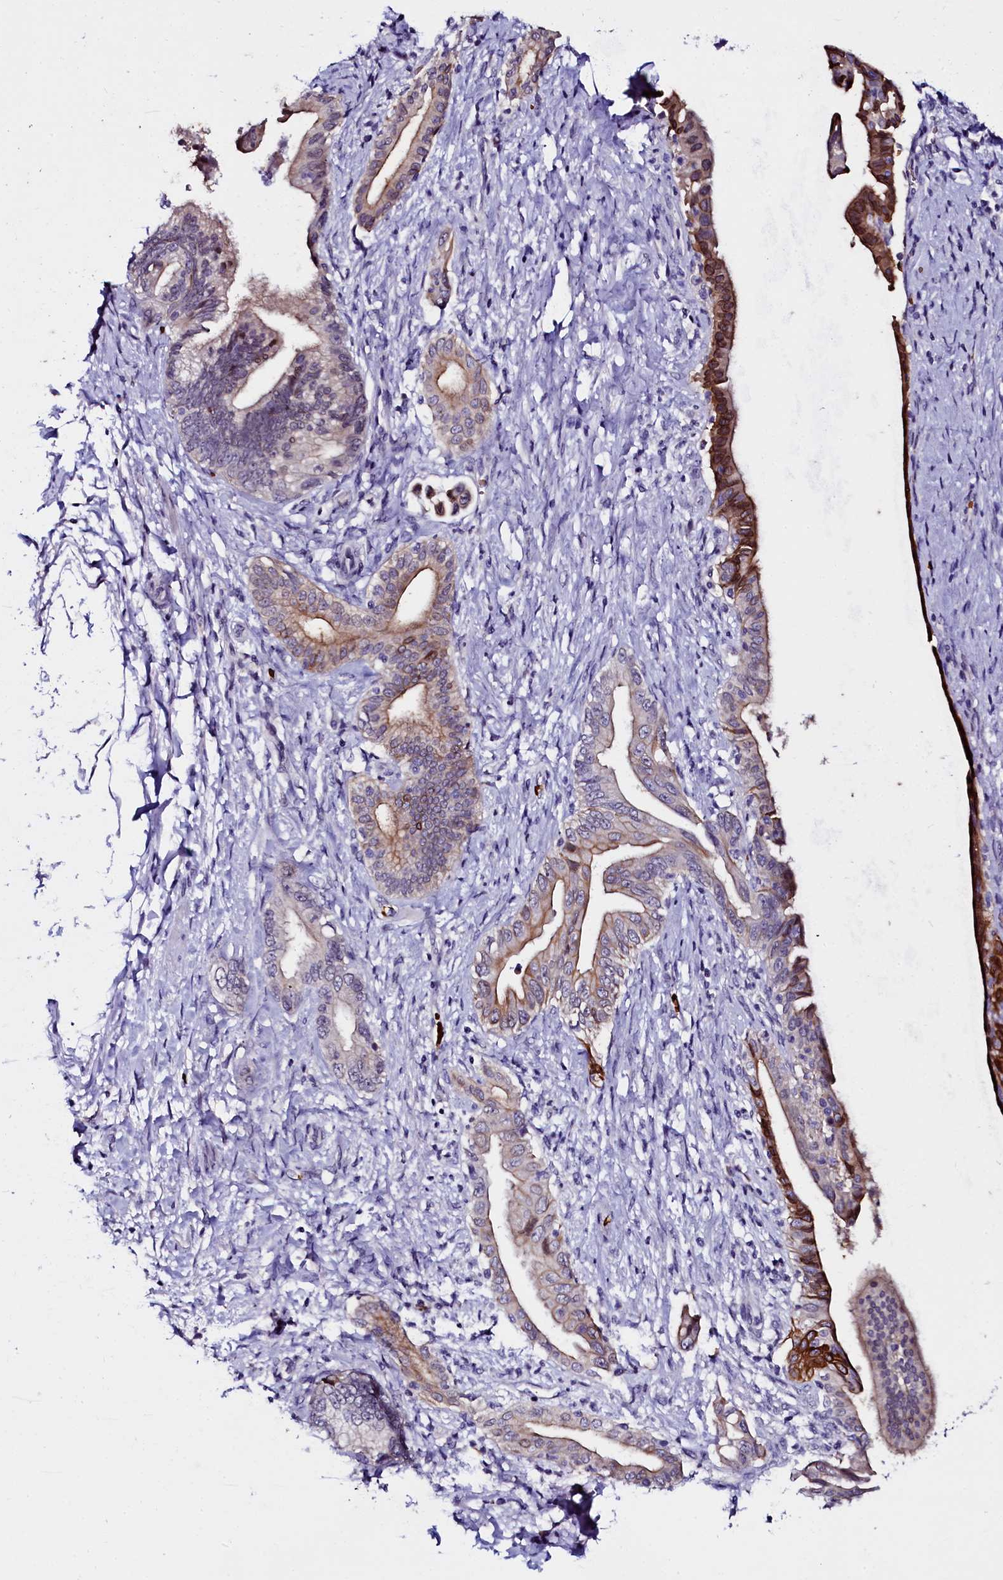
{"staining": {"intensity": "moderate", "quantity": "25%-75%", "location": "cytoplasmic/membranous"}, "tissue": "pancreatic cancer", "cell_type": "Tumor cells", "image_type": "cancer", "snomed": [{"axis": "morphology", "description": "Adenocarcinoma, NOS"}, {"axis": "topography", "description": "Pancreas"}], "caption": "Approximately 25%-75% of tumor cells in adenocarcinoma (pancreatic) exhibit moderate cytoplasmic/membranous protein staining as visualized by brown immunohistochemical staining.", "gene": "CTDSPL2", "patient": {"sex": "female", "age": 55}}